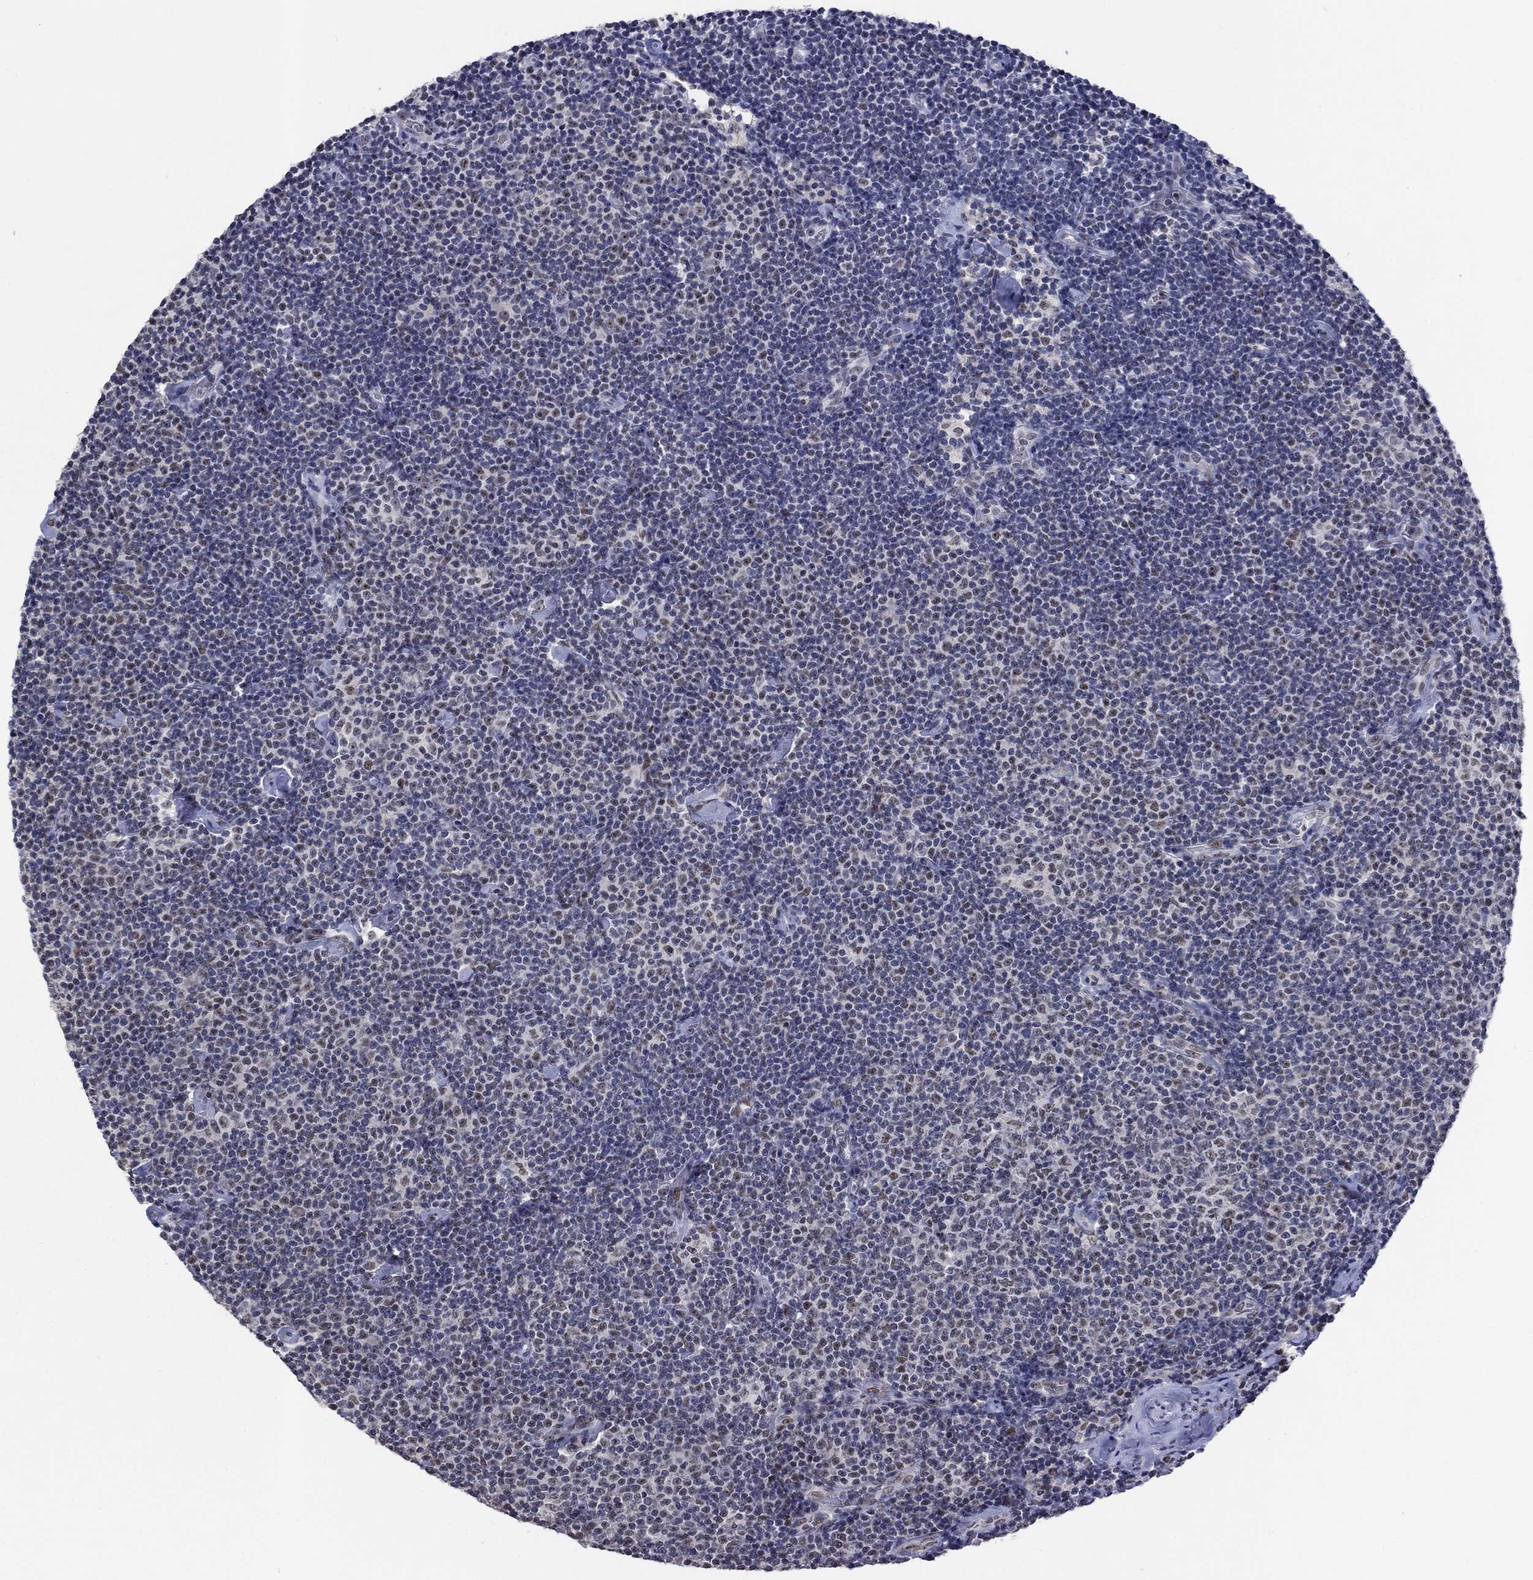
{"staining": {"intensity": "negative", "quantity": "none", "location": "none"}, "tissue": "lymphoma", "cell_type": "Tumor cells", "image_type": "cancer", "snomed": [{"axis": "morphology", "description": "Malignant lymphoma, non-Hodgkin's type, Low grade"}, {"axis": "topography", "description": "Lymph node"}], "caption": "A high-resolution micrograph shows immunohistochemistry staining of low-grade malignant lymphoma, non-Hodgkin's type, which displays no significant staining in tumor cells. The staining is performed using DAB (3,3'-diaminobenzidine) brown chromogen with nuclei counter-stained in using hematoxylin.", "gene": "HTN1", "patient": {"sex": "male", "age": 81}}